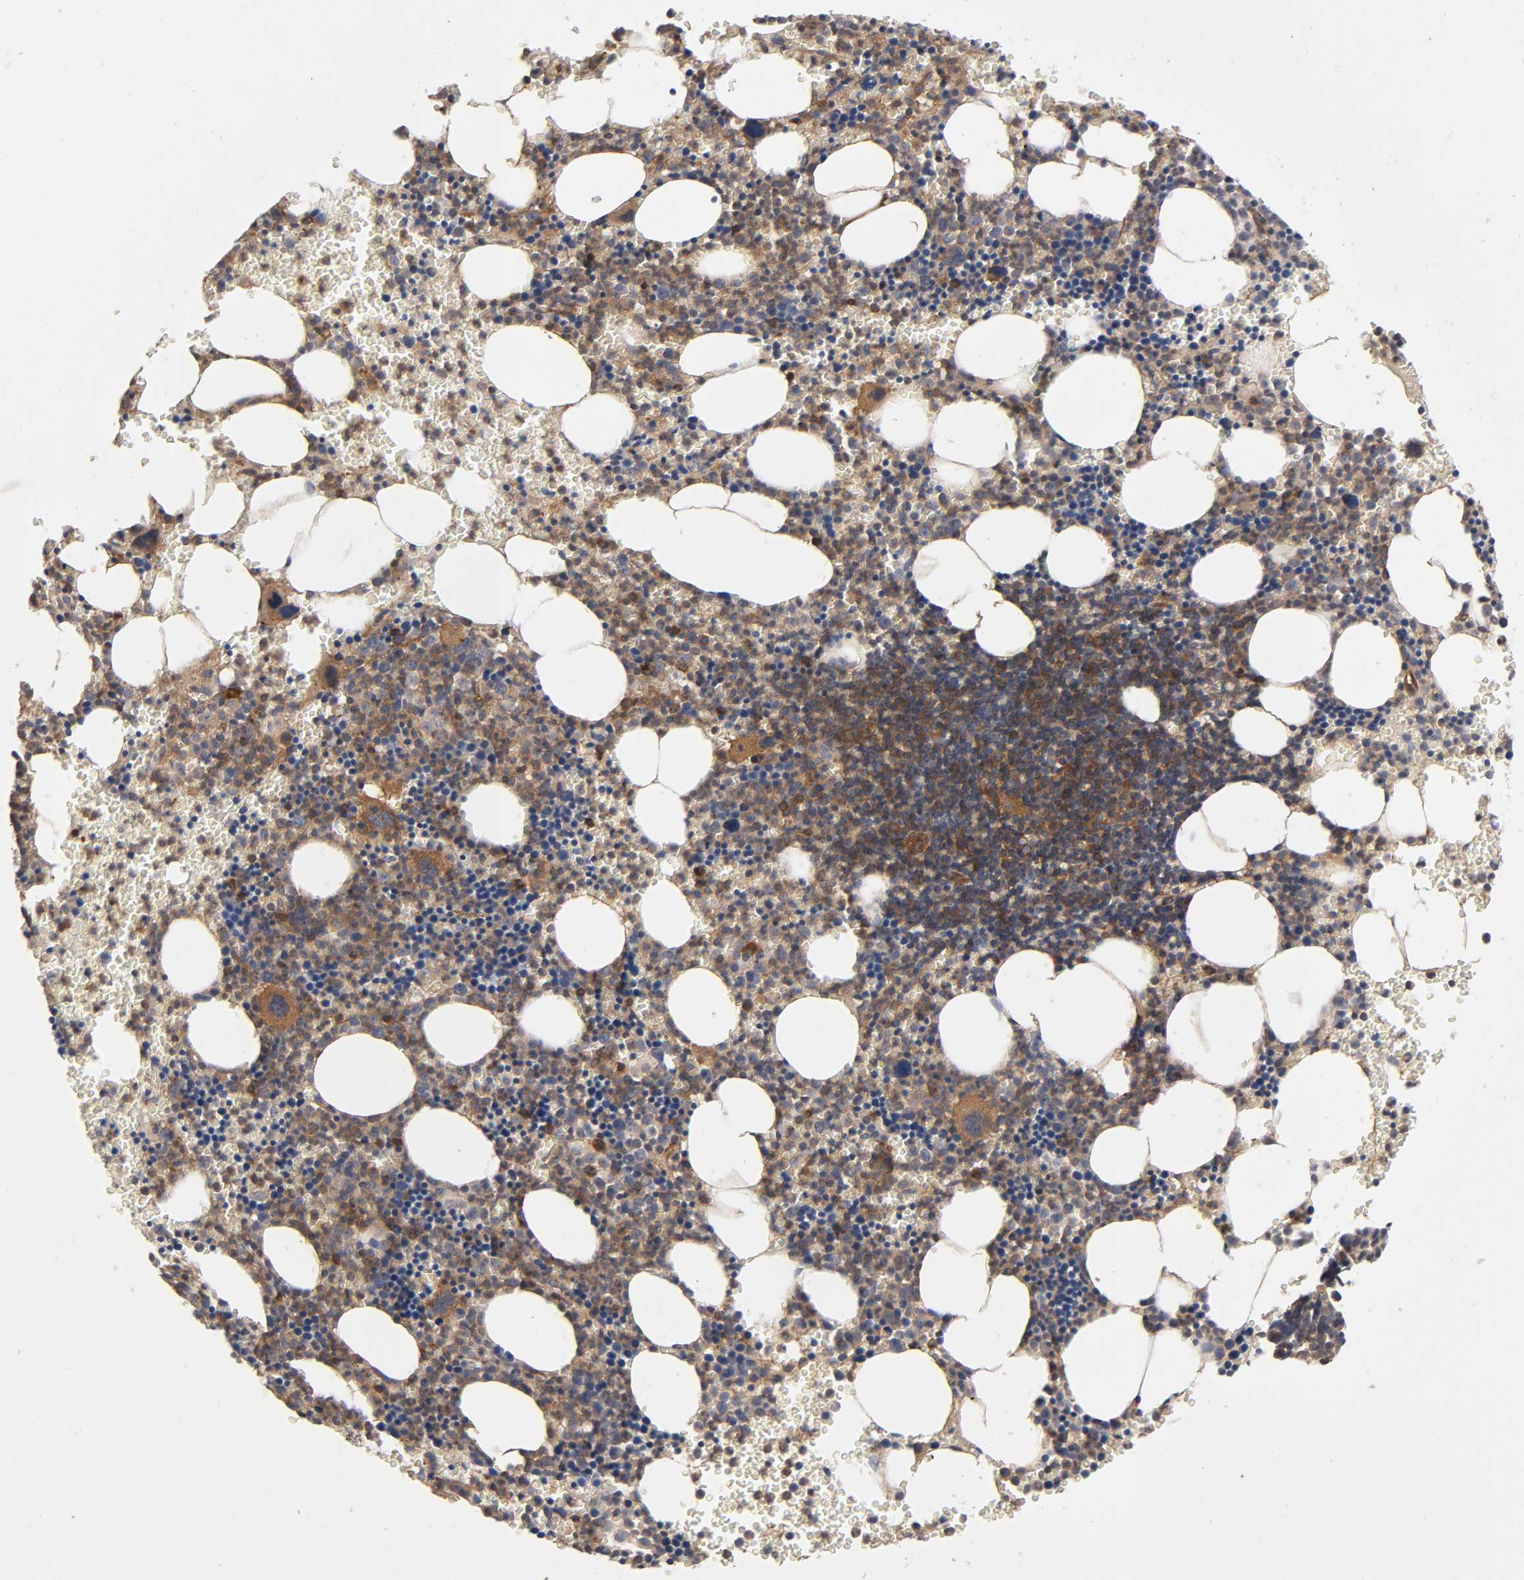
{"staining": {"intensity": "strong", "quantity": "25%-75%", "location": "cytoplasmic/membranous"}, "tissue": "bone marrow", "cell_type": "Hematopoietic cells", "image_type": "normal", "snomed": [{"axis": "morphology", "description": "Normal tissue, NOS"}, {"axis": "topography", "description": "Bone marrow"}], "caption": "Protein expression analysis of unremarkable human bone marrow reveals strong cytoplasmic/membranous staining in approximately 25%-75% of hematopoietic cells. The protein of interest is shown in brown color, while the nuclei are stained blue.", "gene": "LAMTOR2", "patient": {"sex": "female", "age": 68}}